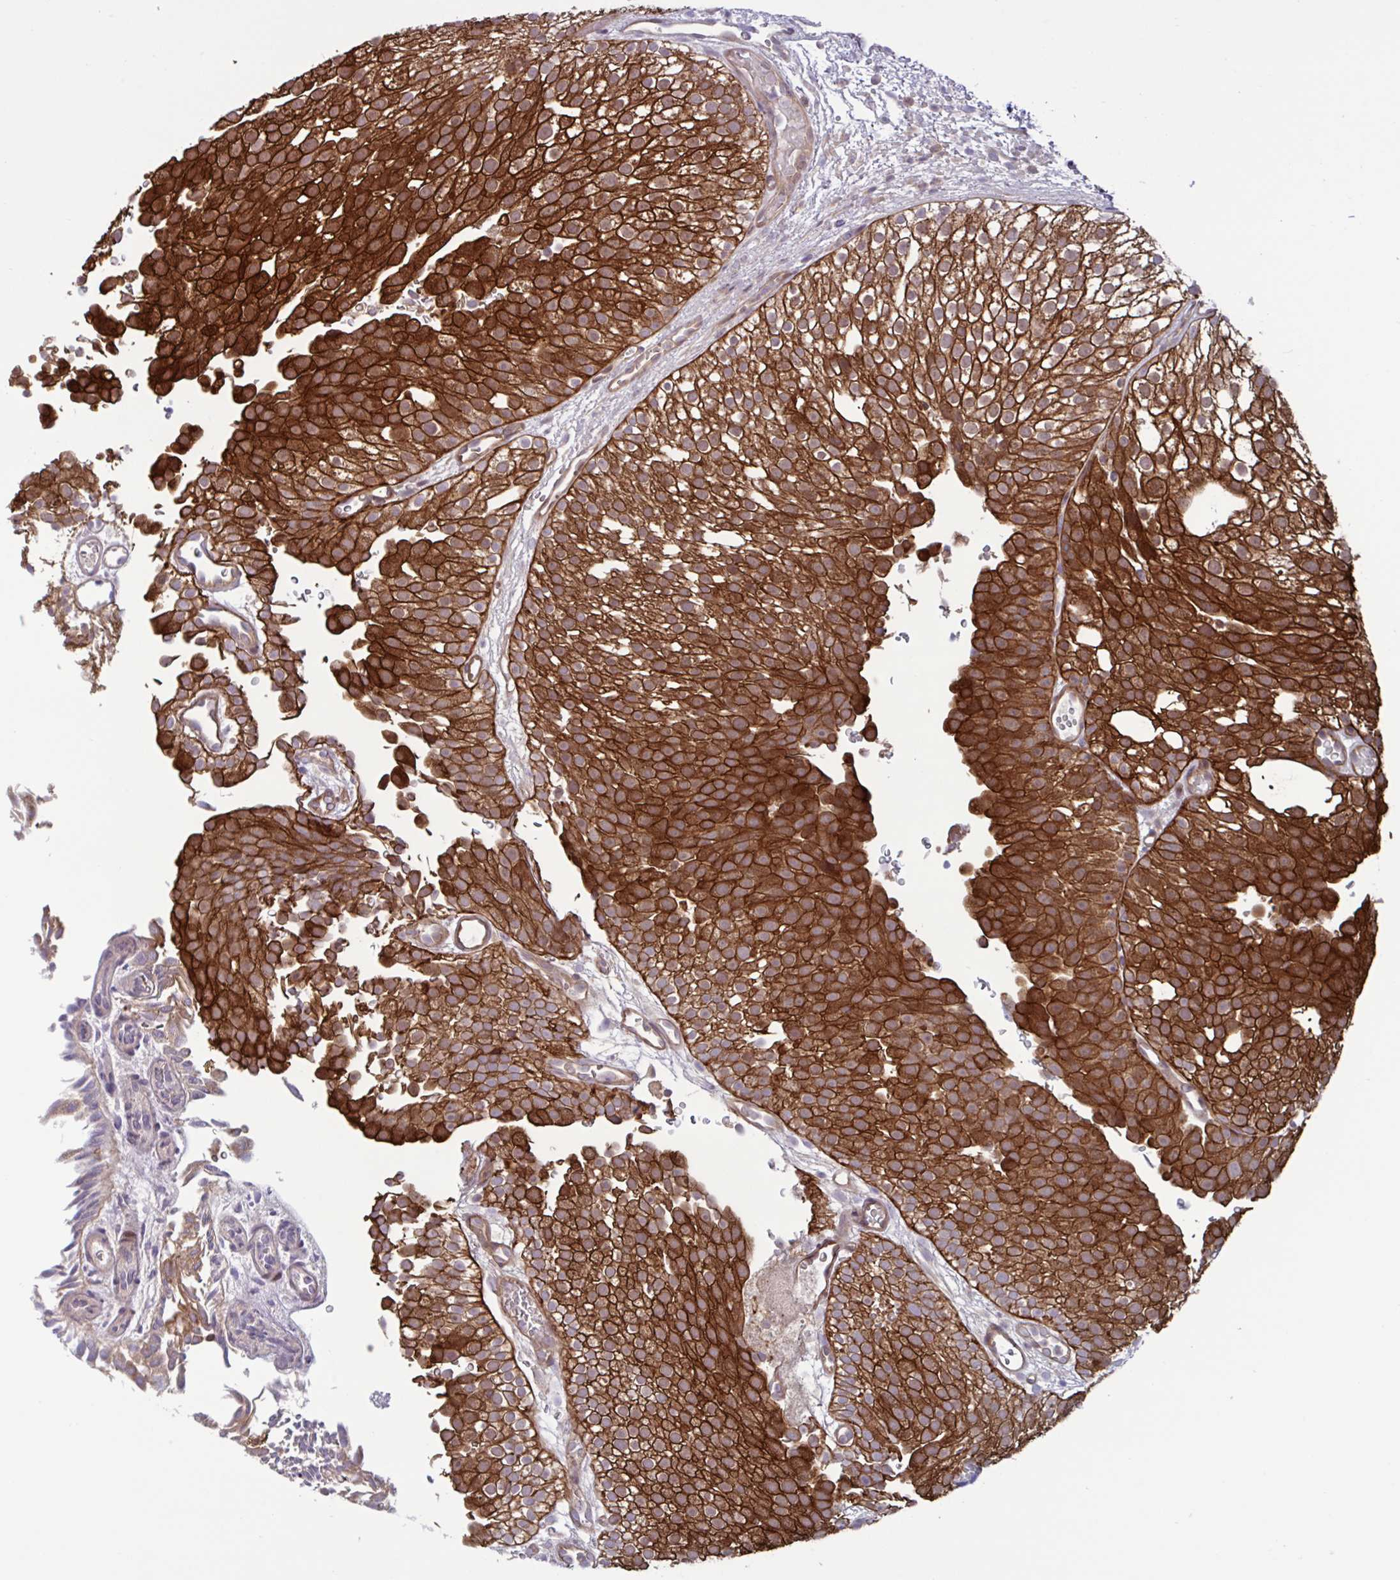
{"staining": {"intensity": "strong", "quantity": ">75%", "location": "cytoplasmic/membranous"}, "tissue": "urothelial cancer", "cell_type": "Tumor cells", "image_type": "cancer", "snomed": [{"axis": "morphology", "description": "Urothelial carcinoma, Low grade"}, {"axis": "topography", "description": "Urinary bladder"}], "caption": "Tumor cells display strong cytoplasmic/membranous expression in about >75% of cells in urothelial cancer.", "gene": "GLTP", "patient": {"sex": "male", "age": 78}}